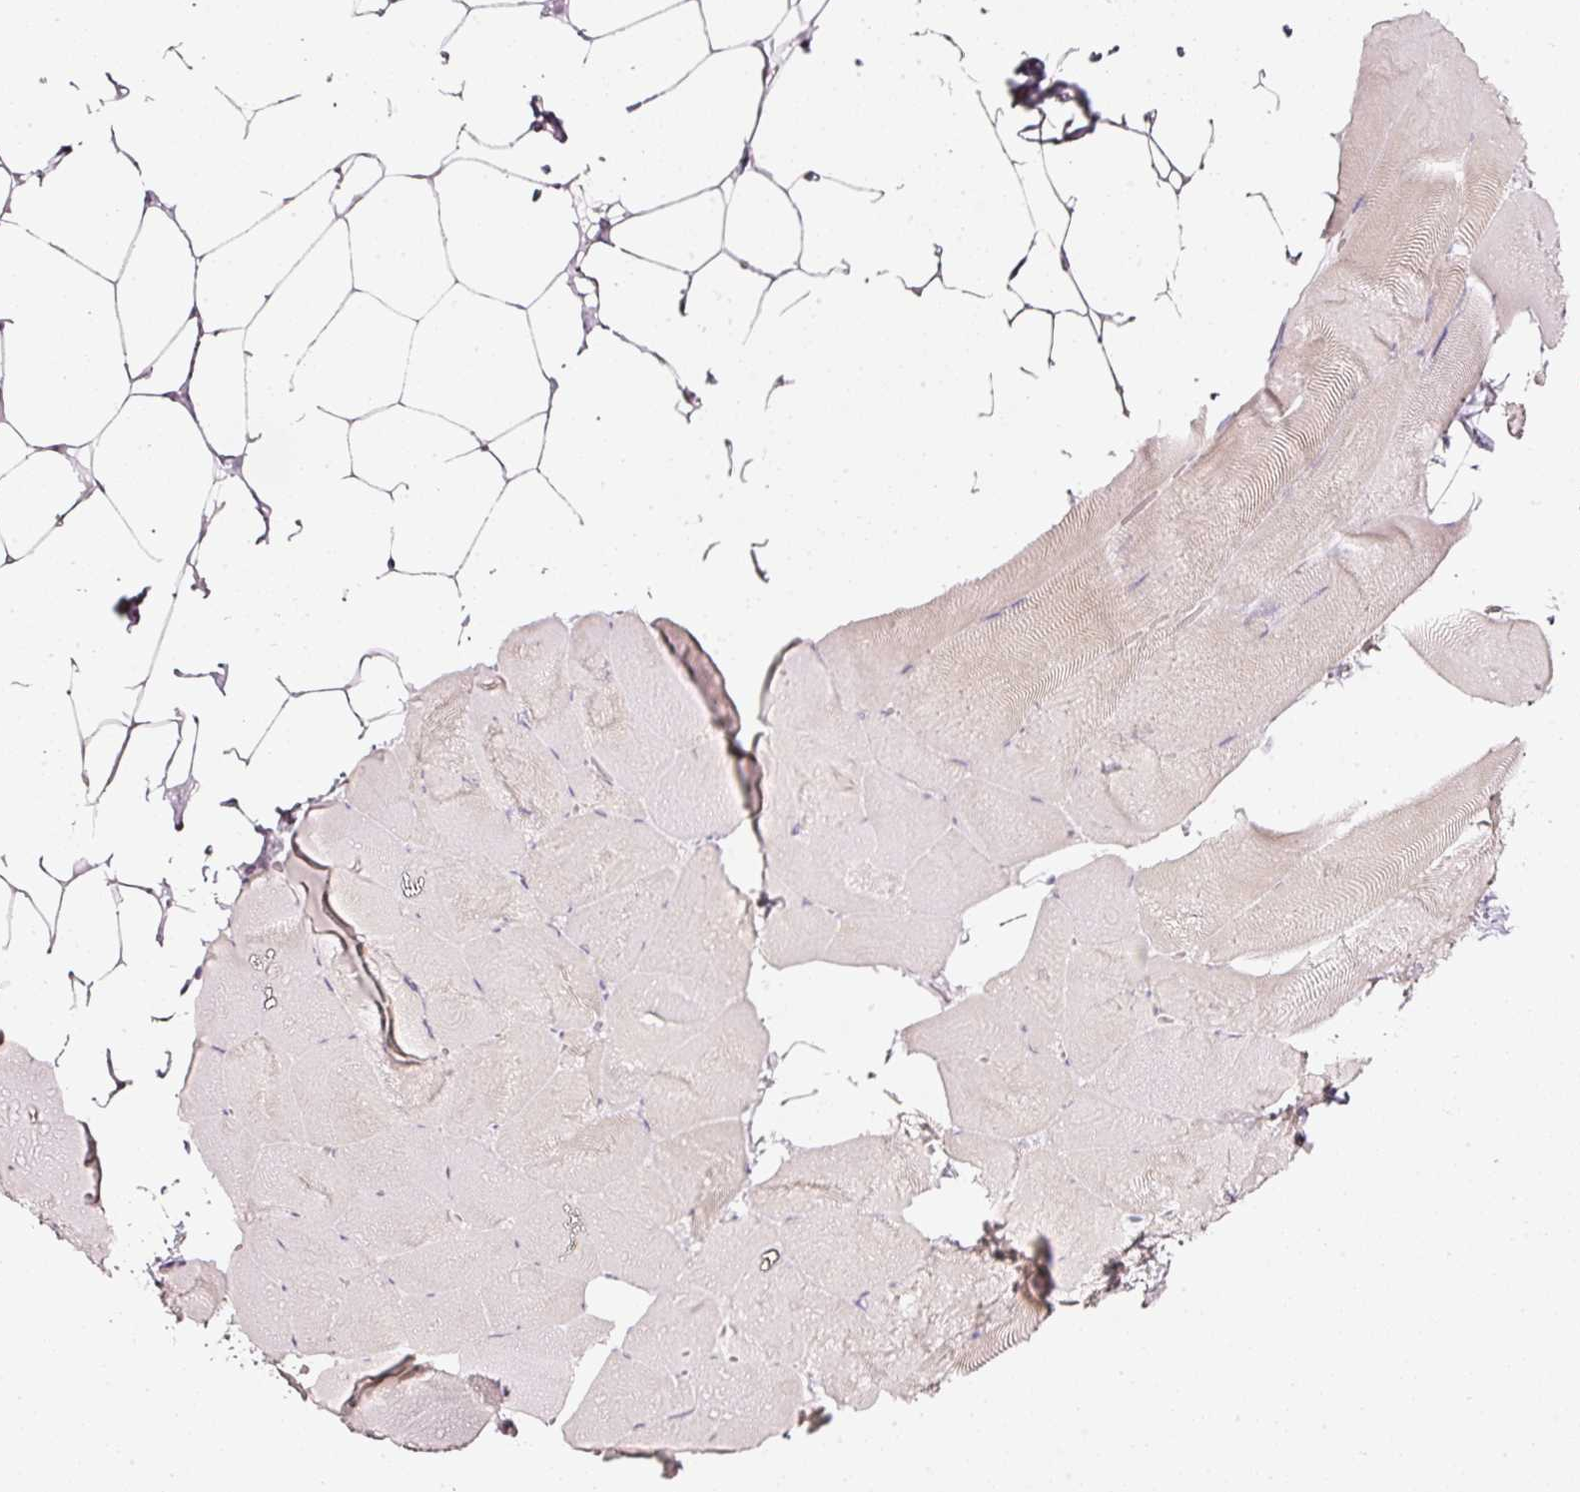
{"staining": {"intensity": "weak", "quantity": "<25%", "location": "cytoplasmic/membranous"}, "tissue": "skeletal muscle", "cell_type": "Myocytes", "image_type": "normal", "snomed": [{"axis": "morphology", "description": "Normal tissue, NOS"}, {"axis": "topography", "description": "Skeletal muscle"}], "caption": "An immunohistochemistry image of benign skeletal muscle is shown. There is no staining in myocytes of skeletal muscle.", "gene": "SDF4", "patient": {"sex": "female", "age": 64}}